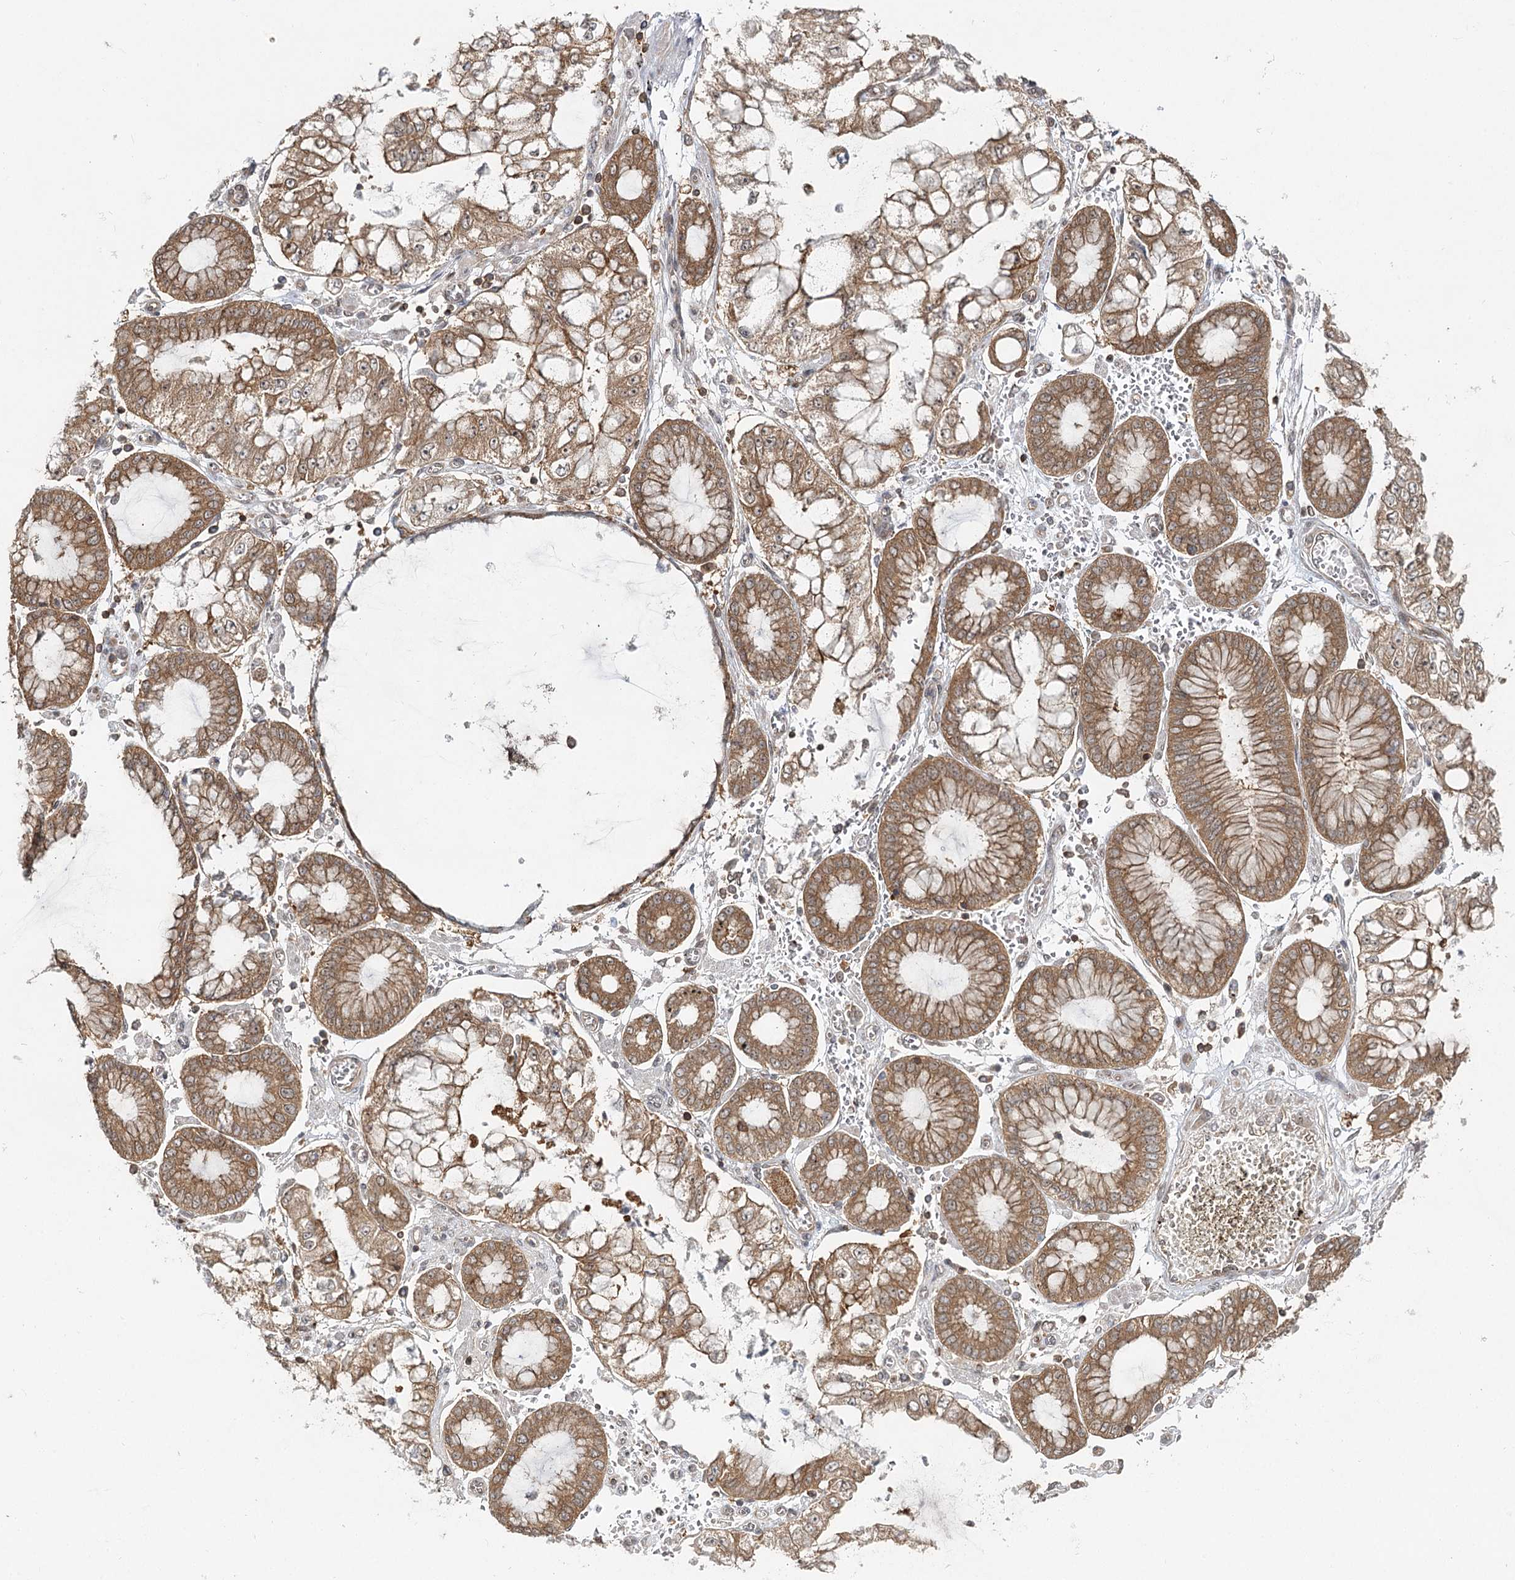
{"staining": {"intensity": "moderate", "quantity": ">75%", "location": "cytoplasmic/membranous"}, "tissue": "stomach cancer", "cell_type": "Tumor cells", "image_type": "cancer", "snomed": [{"axis": "morphology", "description": "Adenocarcinoma, NOS"}, {"axis": "topography", "description": "Stomach"}], "caption": "High-magnification brightfield microscopy of adenocarcinoma (stomach) stained with DAB (3,3'-diaminobenzidine) (brown) and counterstained with hematoxylin (blue). tumor cells exhibit moderate cytoplasmic/membranous positivity is seen in approximately>75% of cells.", "gene": "FAM120B", "patient": {"sex": "male", "age": 76}}